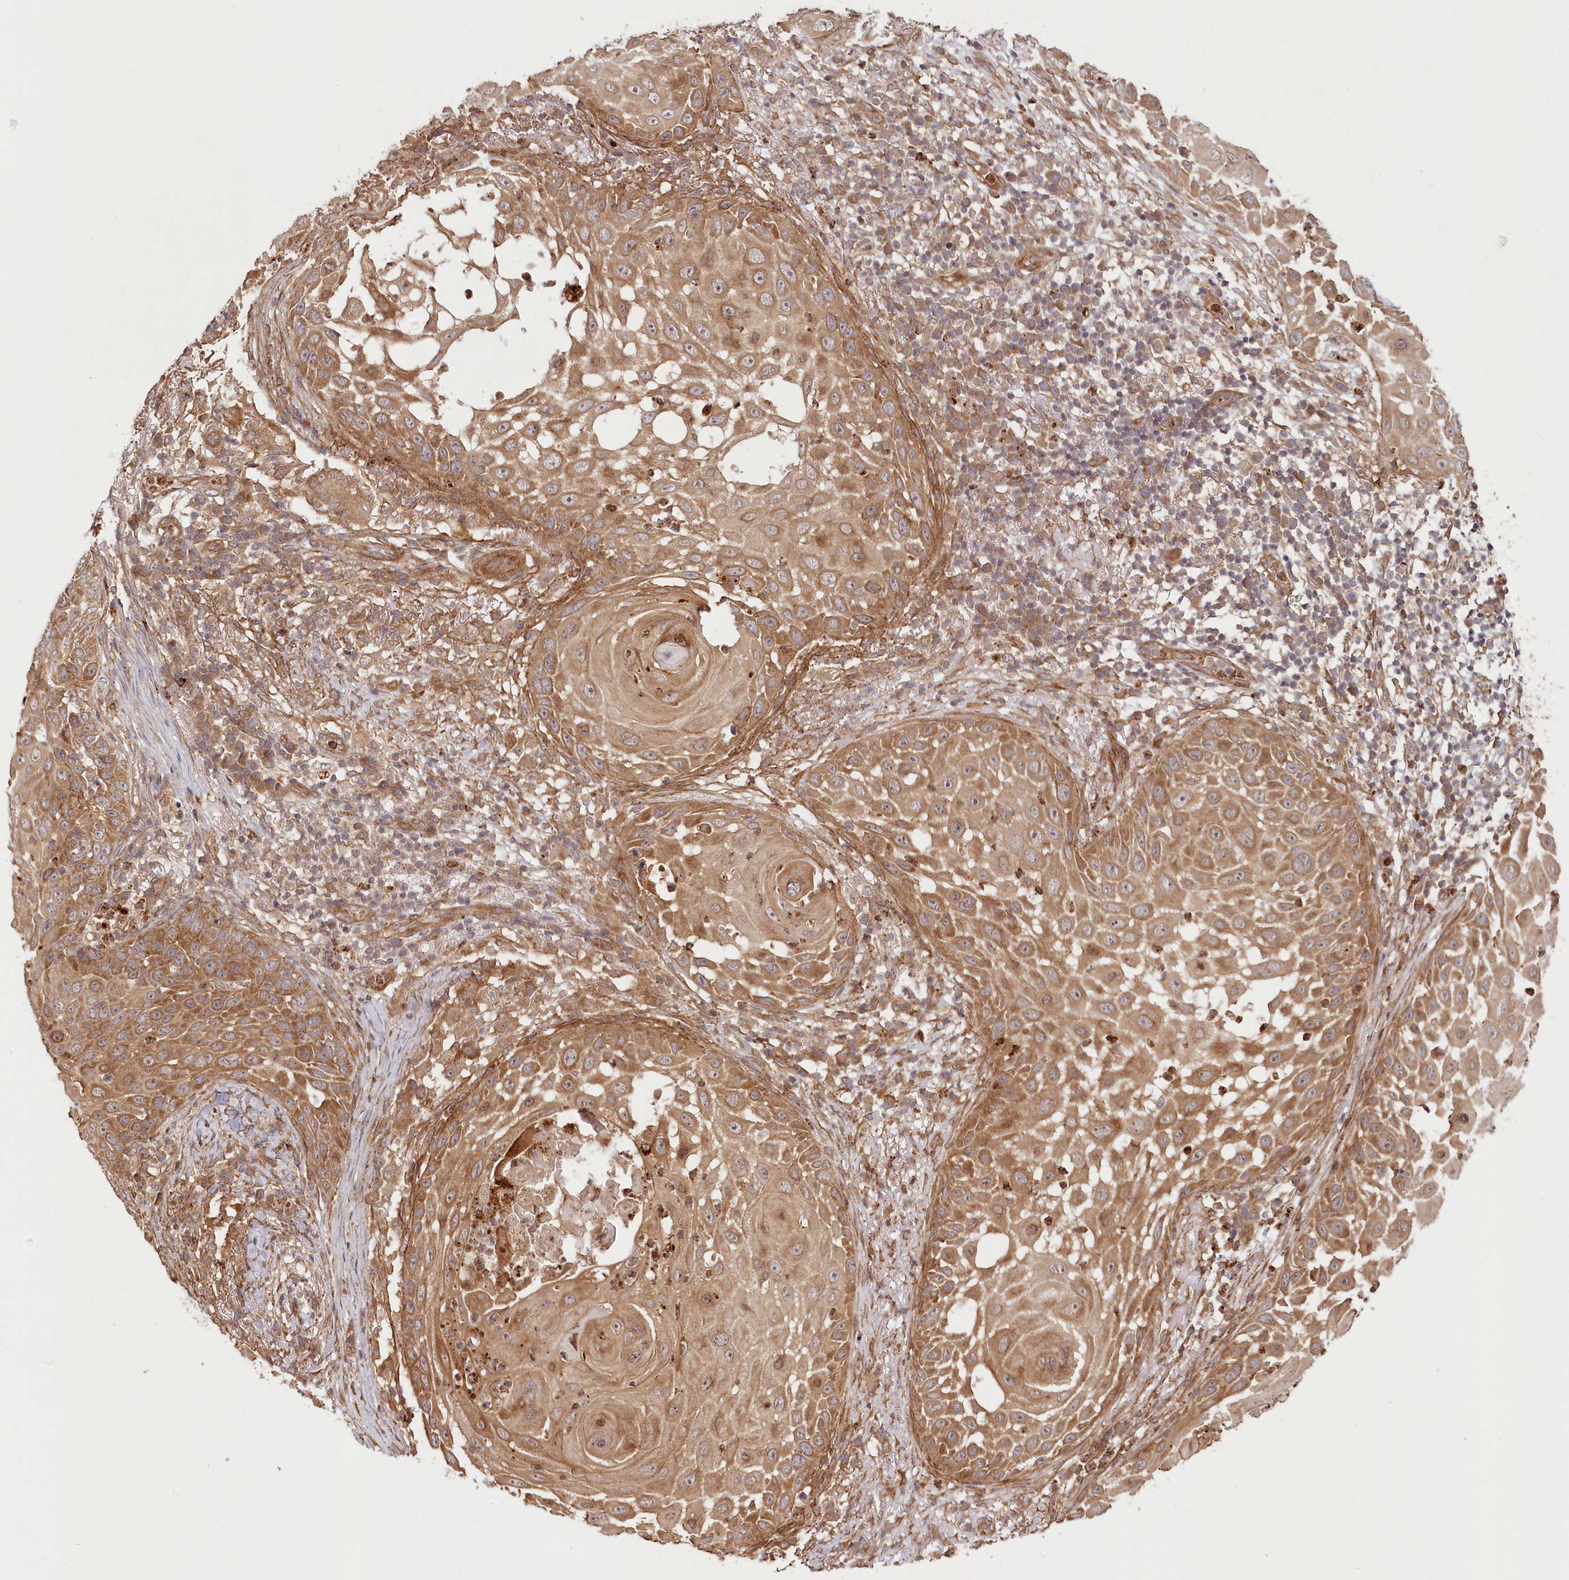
{"staining": {"intensity": "moderate", "quantity": ">75%", "location": "cytoplasmic/membranous"}, "tissue": "skin cancer", "cell_type": "Tumor cells", "image_type": "cancer", "snomed": [{"axis": "morphology", "description": "Squamous cell carcinoma, NOS"}, {"axis": "topography", "description": "Skin"}], "caption": "The immunohistochemical stain highlights moderate cytoplasmic/membranous staining in tumor cells of squamous cell carcinoma (skin) tissue.", "gene": "CEP70", "patient": {"sex": "female", "age": 44}}